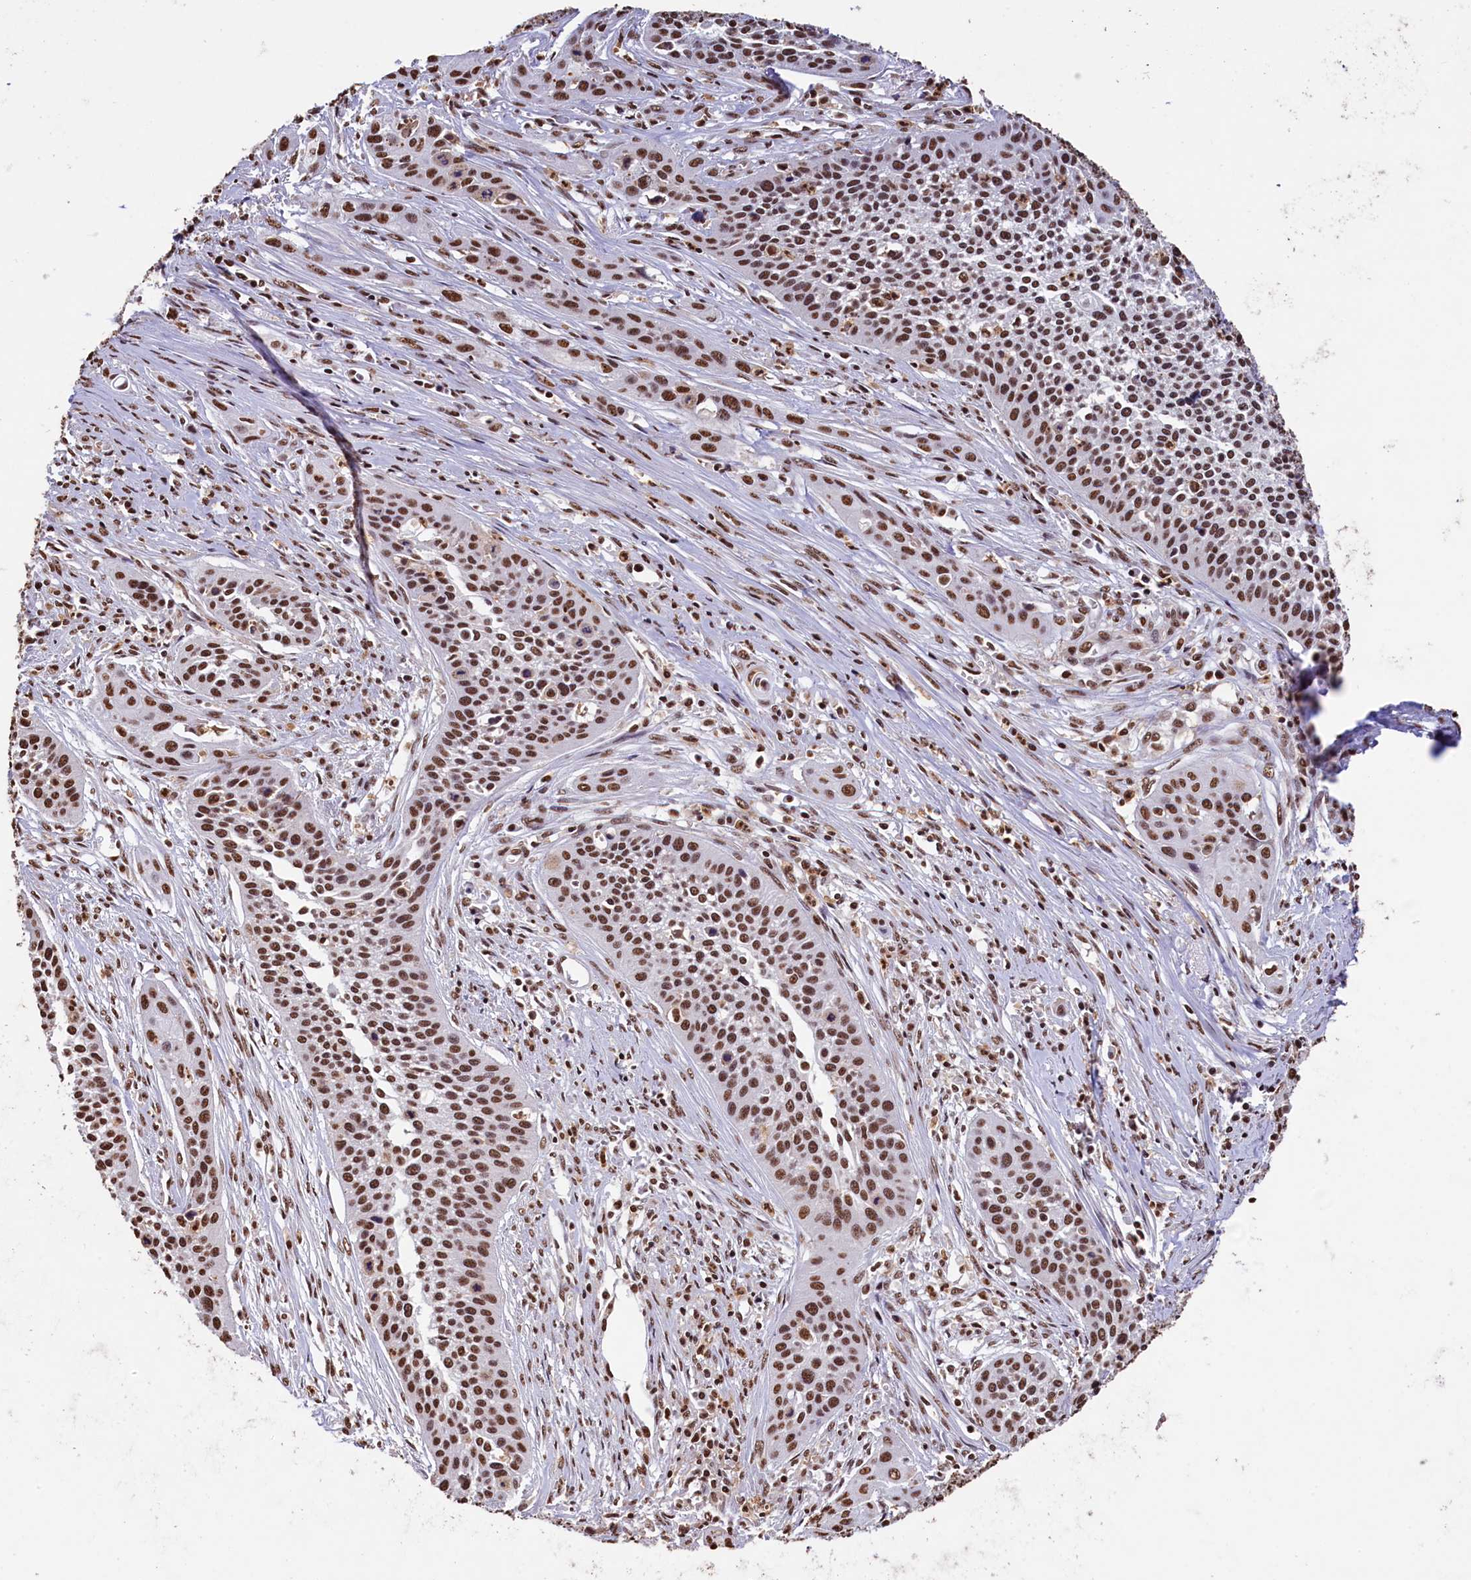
{"staining": {"intensity": "strong", "quantity": ">75%", "location": "nuclear"}, "tissue": "cervical cancer", "cell_type": "Tumor cells", "image_type": "cancer", "snomed": [{"axis": "morphology", "description": "Squamous cell carcinoma, NOS"}, {"axis": "topography", "description": "Cervix"}], "caption": "Cervical squamous cell carcinoma stained for a protein shows strong nuclear positivity in tumor cells.", "gene": "SNRPD2", "patient": {"sex": "female", "age": 34}}